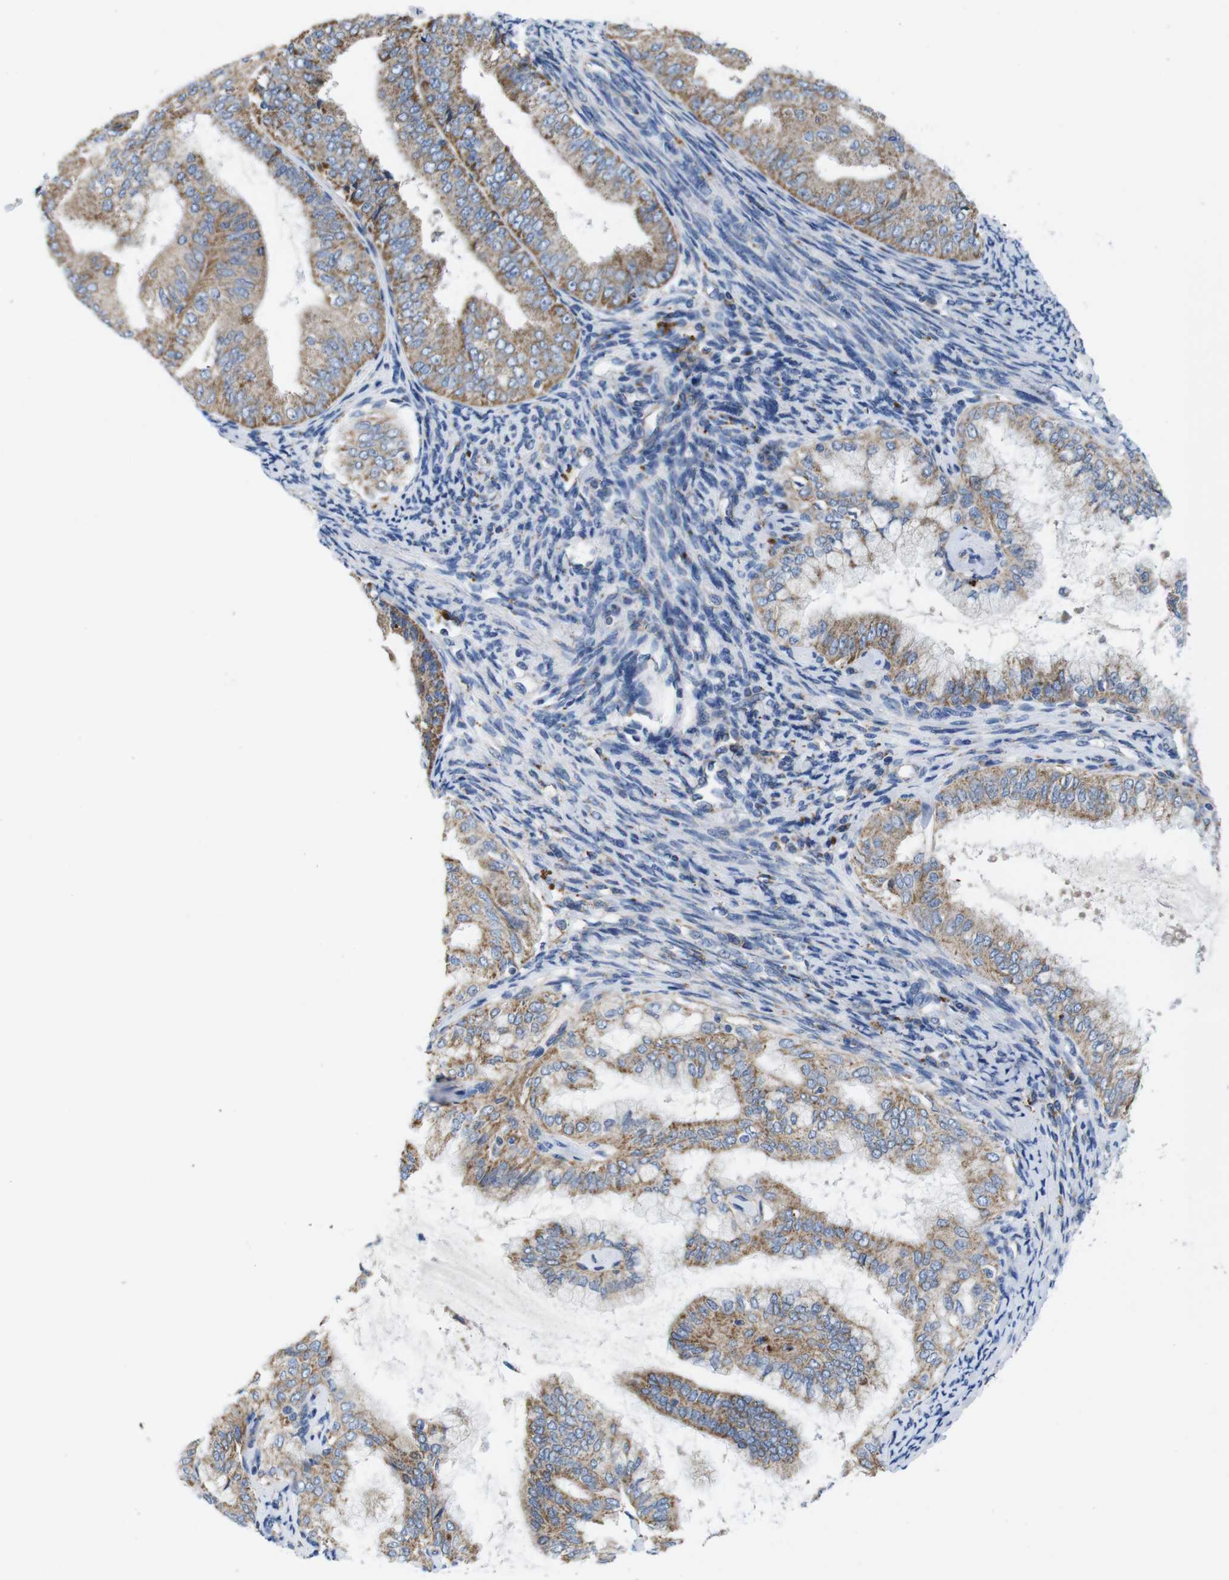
{"staining": {"intensity": "moderate", "quantity": ">75%", "location": "cytoplasmic/membranous"}, "tissue": "endometrial cancer", "cell_type": "Tumor cells", "image_type": "cancer", "snomed": [{"axis": "morphology", "description": "Adenocarcinoma, NOS"}, {"axis": "topography", "description": "Endometrium"}], "caption": "This photomicrograph shows adenocarcinoma (endometrial) stained with immunohistochemistry (IHC) to label a protein in brown. The cytoplasmic/membranous of tumor cells show moderate positivity for the protein. Nuclei are counter-stained blue.", "gene": "F2RL1", "patient": {"sex": "female", "age": 63}}